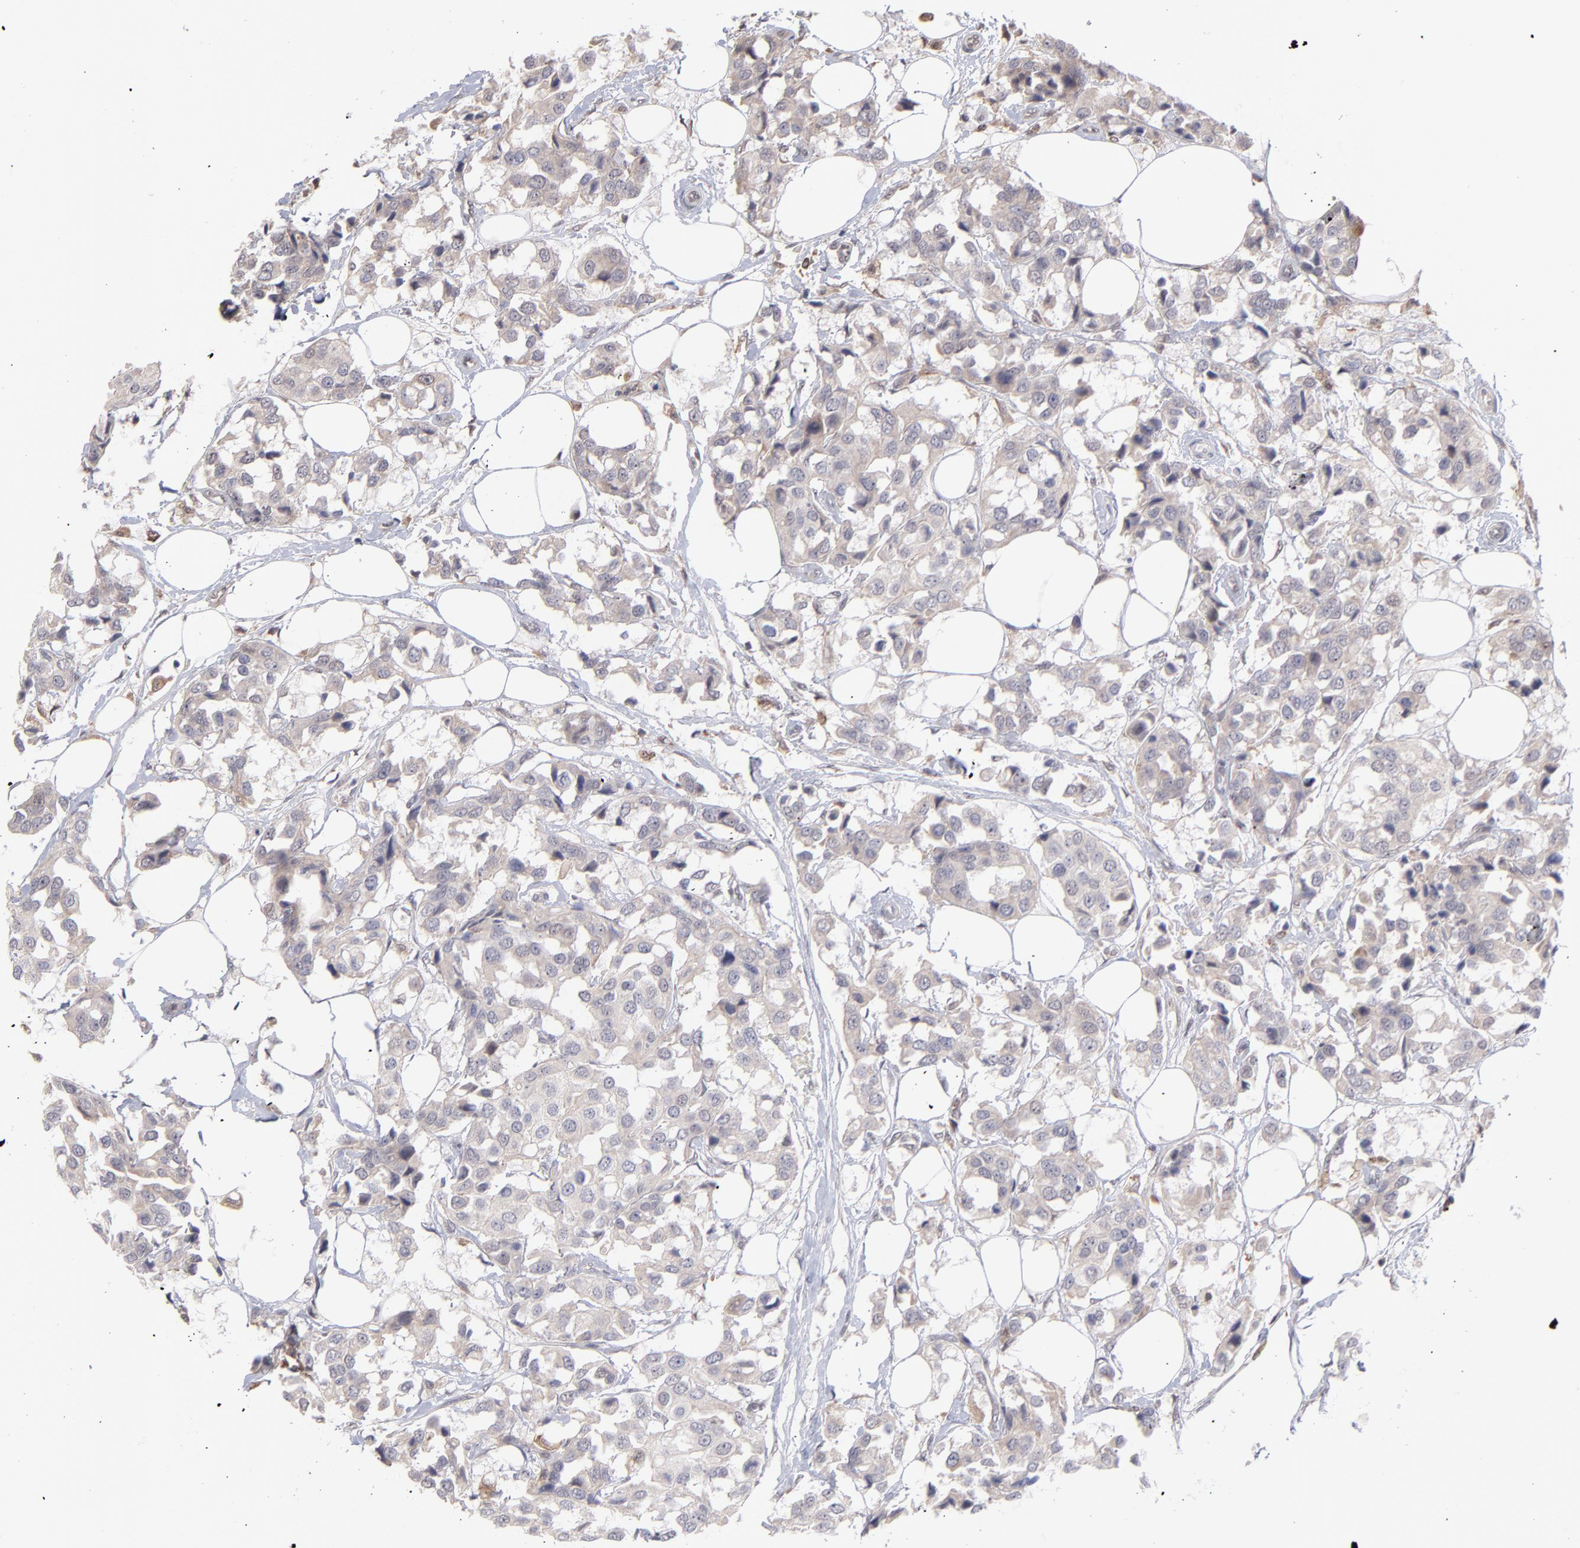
{"staining": {"intensity": "negative", "quantity": "none", "location": "none"}, "tissue": "breast cancer", "cell_type": "Tumor cells", "image_type": "cancer", "snomed": [{"axis": "morphology", "description": "Duct carcinoma"}, {"axis": "topography", "description": "Breast"}], "caption": "Immunohistochemistry histopathology image of breast invasive ductal carcinoma stained for a protein (brown), which shows no expression in tumor cells. (DAB immunohistochemistry, high magnification).", "gene": "OAS1", "patient": {"sex": "female", "age": 80}}